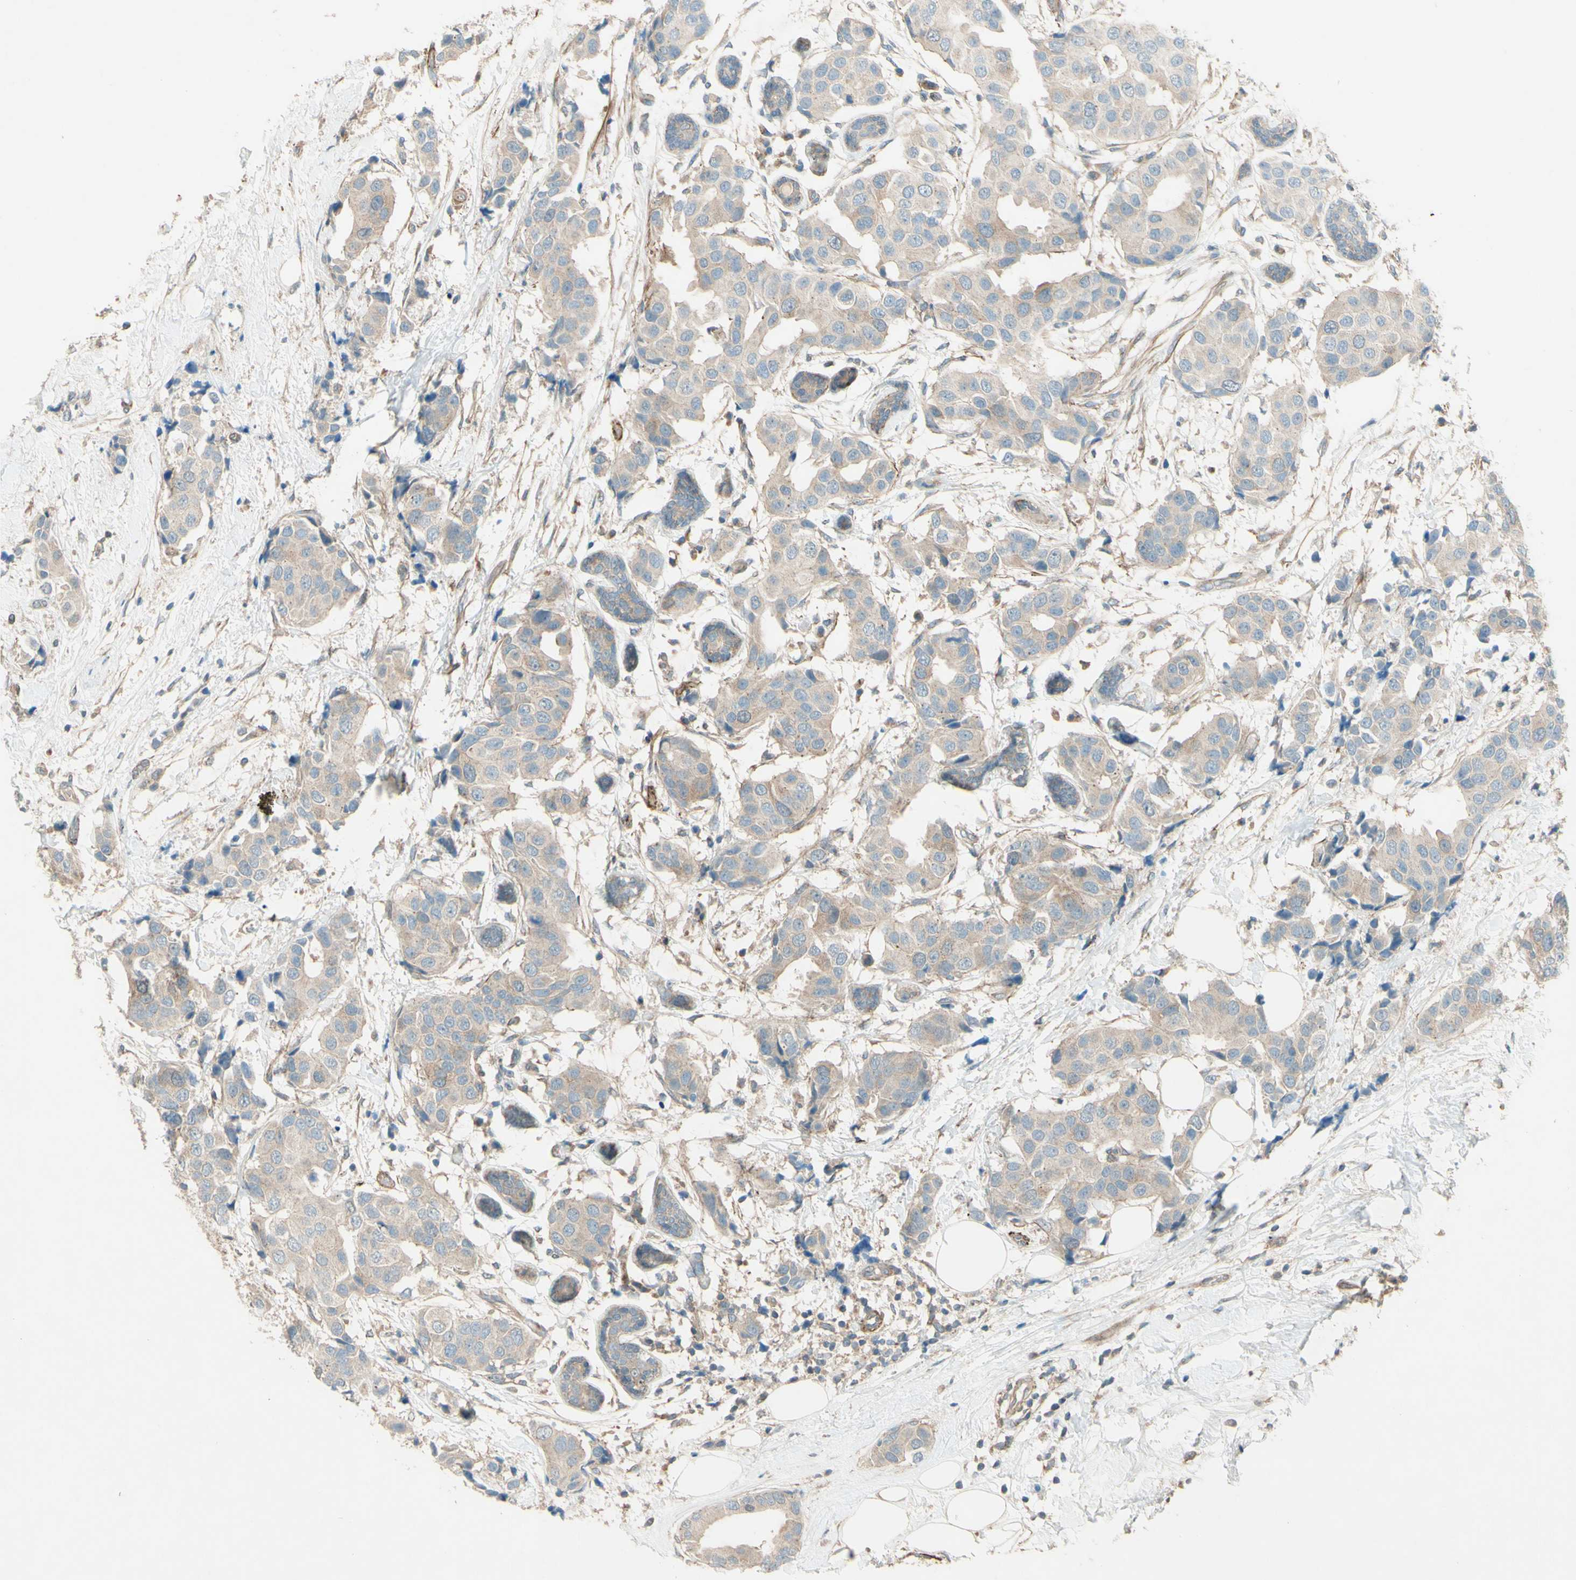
{"staining": {"intensity": "weak", "quantity": ">75%", "location": "cytoplasmic/membranous"}, "tissue": "breast cancer", "cell_type": "Tumor cells", "image_type": "cancer", "snomed": [{"axis": "morphology", "description": "Normal tissue, NOS"}, {"axis": "morphology", "description": "Duct carcinoma"}, {"axis": "topography", "description": "Breast"}], "caption": "DAB immunohistochemical staining of human breast intraductal carcinoma shows weak cytoplasmic/membranous protein staining in about >75% of tumor cells. (Brightfield microscopy of DAB IHC at high magnification).", "gene": "ADAM17", "patient": {"sex": "female", "age": 39}}